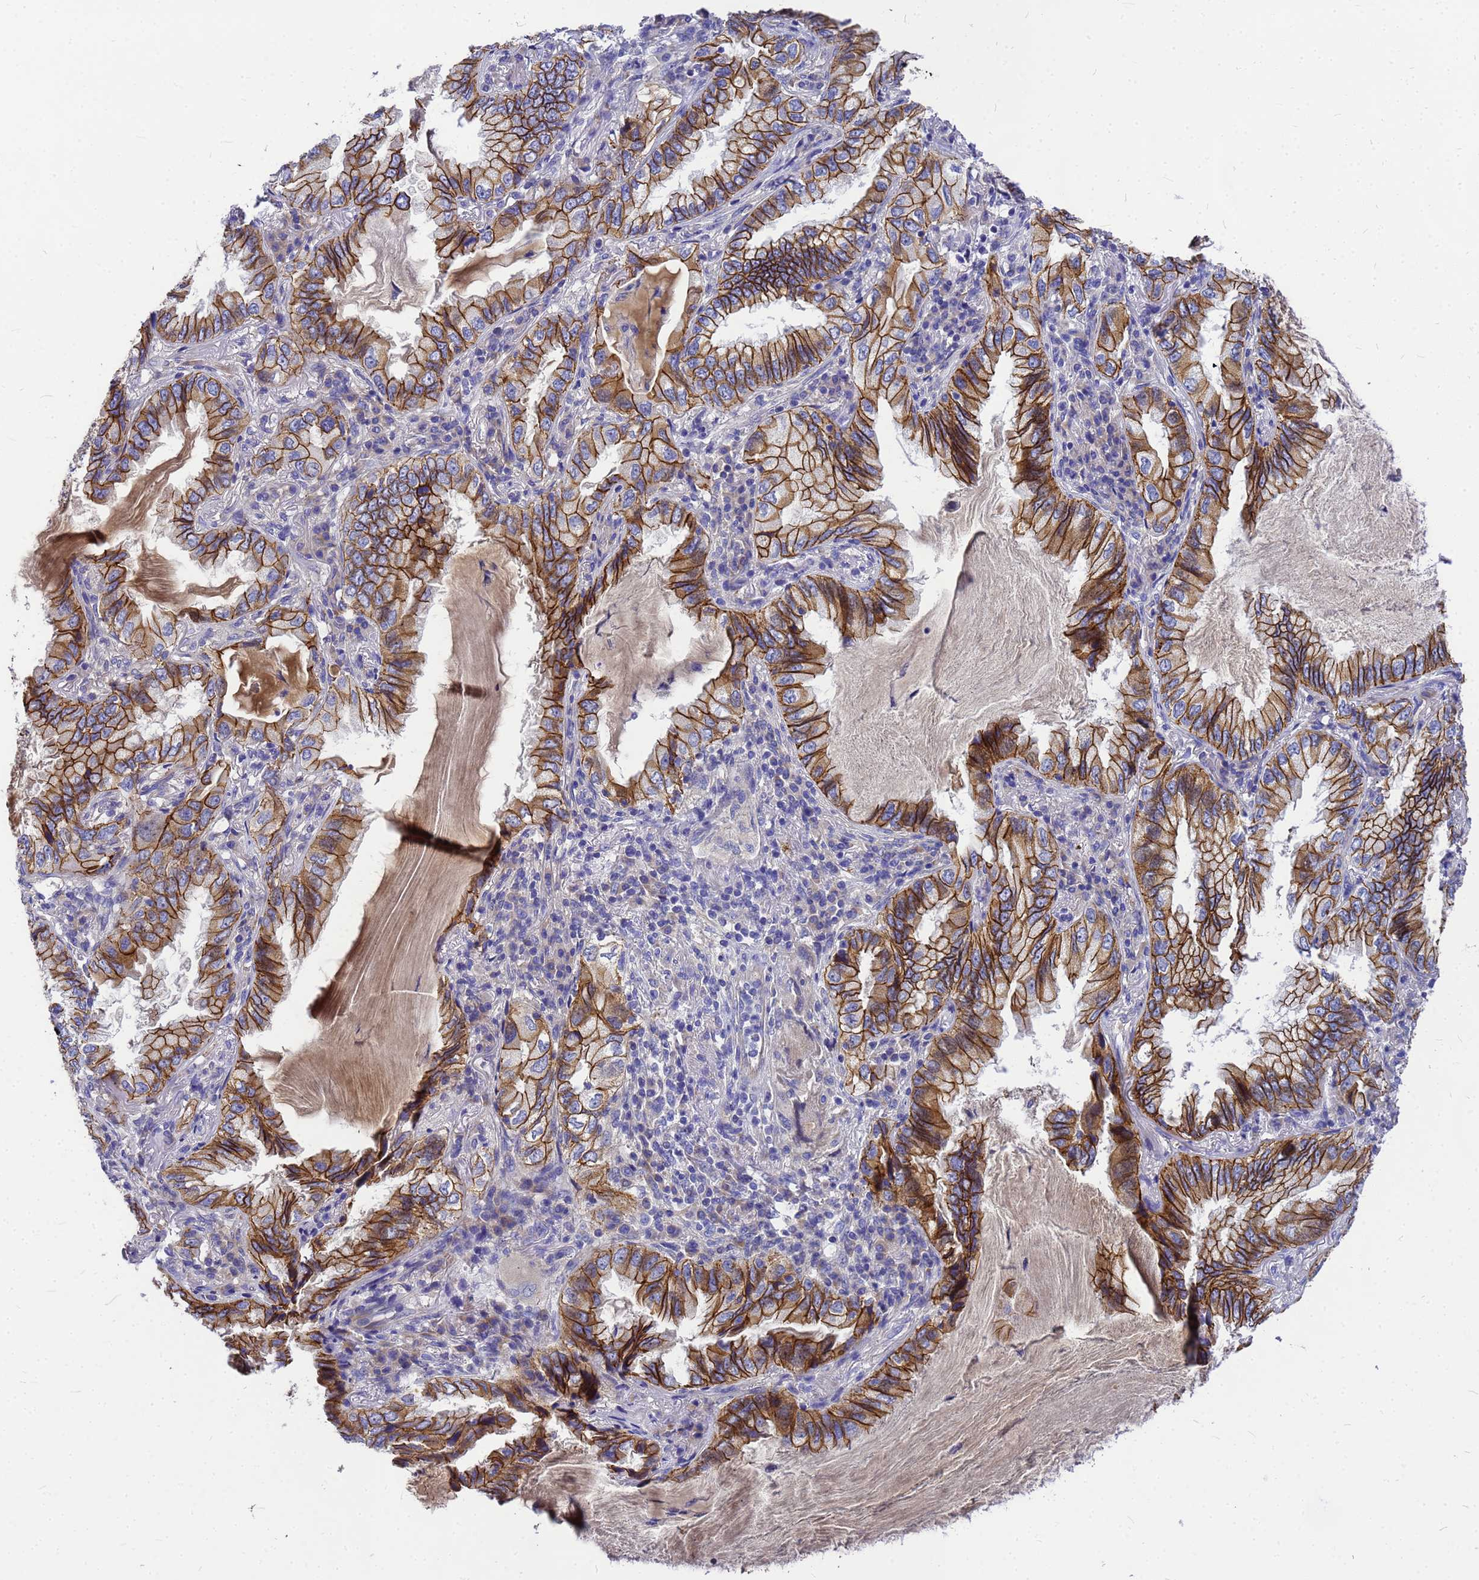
{"staining": {"intensity": "moderate", "quantity": ">75%", "location": "cytoplasmic/membranous"}, "tissue": "lung cancer", "cell_type": "Tumor cells", "image_type": "cancer", "snomed": [{"axis": "morphology", "description": "Adenocarcinoma, NOS"}, {"axis": "topography", "description": "Lung"}], "caption": "About >75% of tumor cells in lung cancer (adenocarcinoma) exhibit moderate cytoplasmic/membranous protein positivity as visualized by brown immunohistochemical staining.", "gene": "FBXW5", "patient": {"sex": "female", "age": 69}}